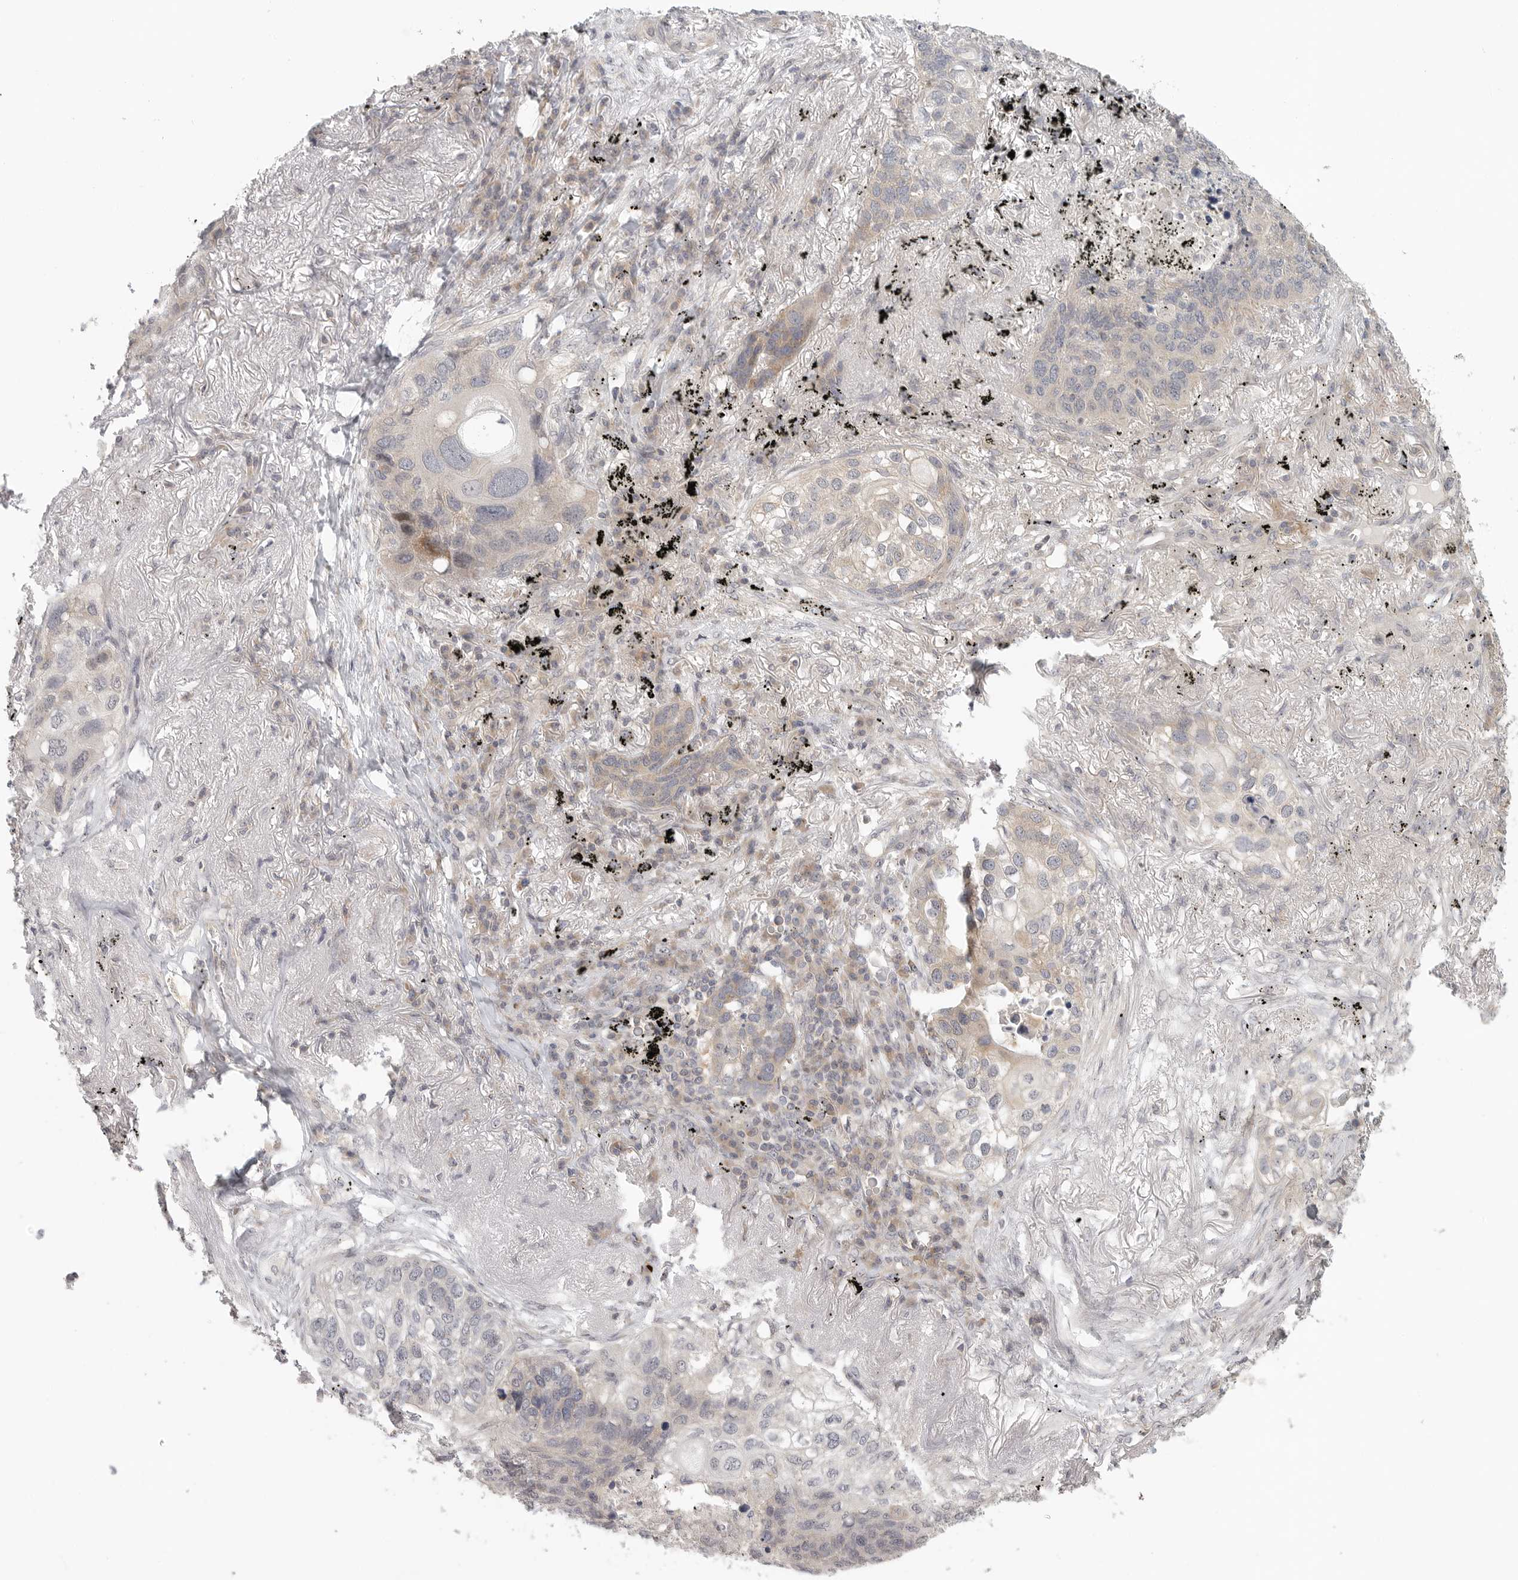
{"staining": {"intensity": "negative", "quantity": "none", "location": "none"}, "tissue": "lung cancer", "cell_type": "Tumor cells", "image_type": "cancer", "snomed": [{"axis": "morphology", "description": "Squamous cell carcinoma, NOS"}, {"axis": "topography", "description": "Lung"}], "caption": "Protein analysis of lung squamous cell carcinoma exhibits no significant expression in tumor cells. The staining is performed using DAB (3,3'-diaminobenzidine) brown chromogen with nuclei counter-stained in using hematoxylin.", "gene": "HDAC6", "patient": {"sex": "female", "age": 63}}